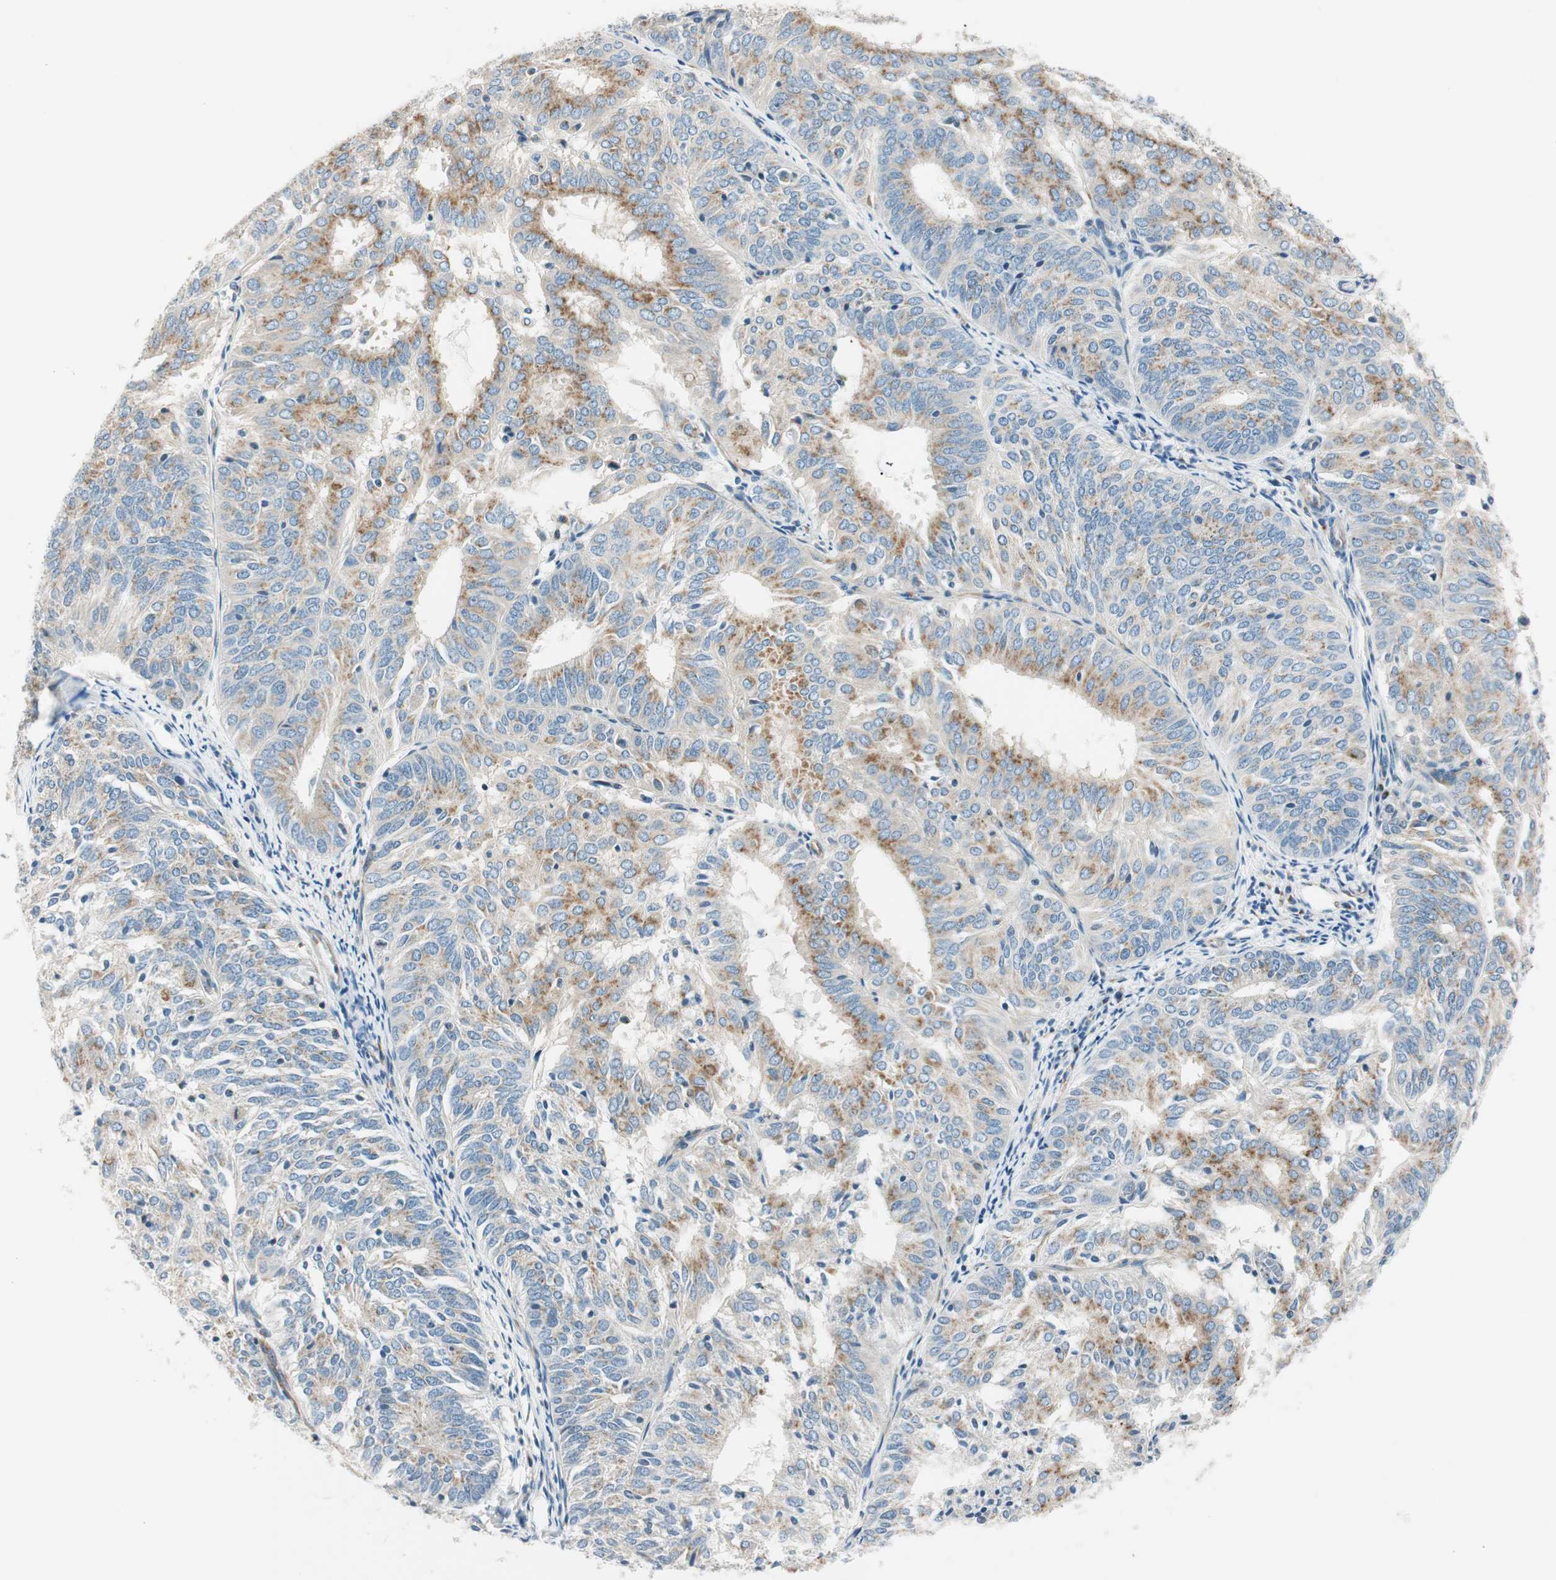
{"staining": {"intensity": "moderate", "quantity": ">75%", "location": "cytoplasmic/membranous"}, "tissue": "endometrial cancer", "cell_type": "Tumor cells", "image_type": "cancer", "snomed": [{"axis": "morphology", "description": "Adenocarcinoma, NOS"}, {"axis": "topography", "description": "Uterus"}], "caption": "This is a micrograph of immunohistochemistry staining of endometrial cancer (adenocarcinoma), which shows moderate positivity in the cytoplasmic/membranous of tumor cells.", "gene": "TMF1", "patient": {"sex": "female", "age": 60}}